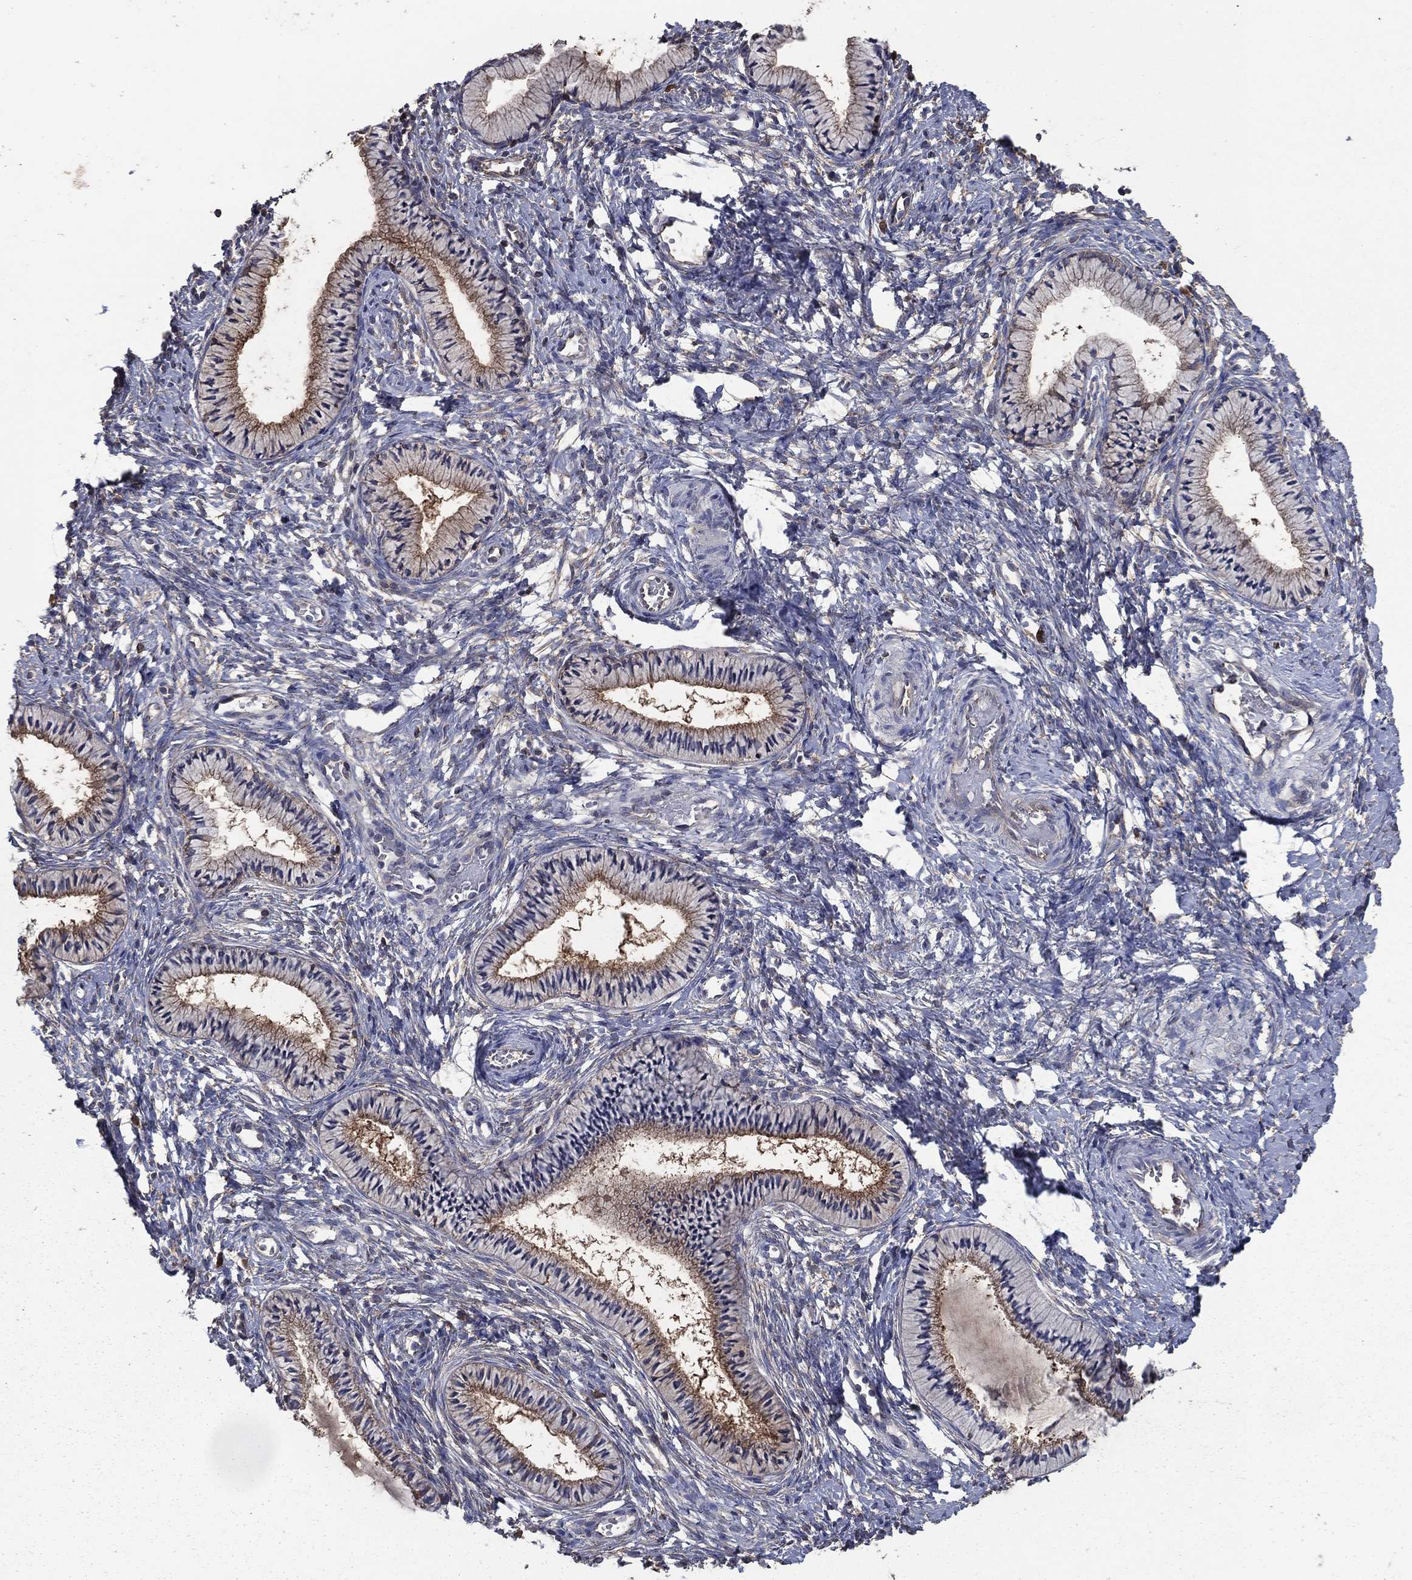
{"staining": {"intensity": "moderate", "quantity": "25%-75%", "location": "cytoplasmic/membranous"}, "tissue": "cervix", "cell_type": "Glandular cells", "image_type": "normal", "snomed": [{"axis": "morphology", "description": "Normal tissue, NOS"}, {"axis": "topography", "description": "Cervix"}], "caption": "Glandular cells show moderate cytoplasmic/membranous staining in approximately 25%-75% of cells in benign cervix.", "gene": "SARS1", "patient": {"sex": "female", "age": 39}}